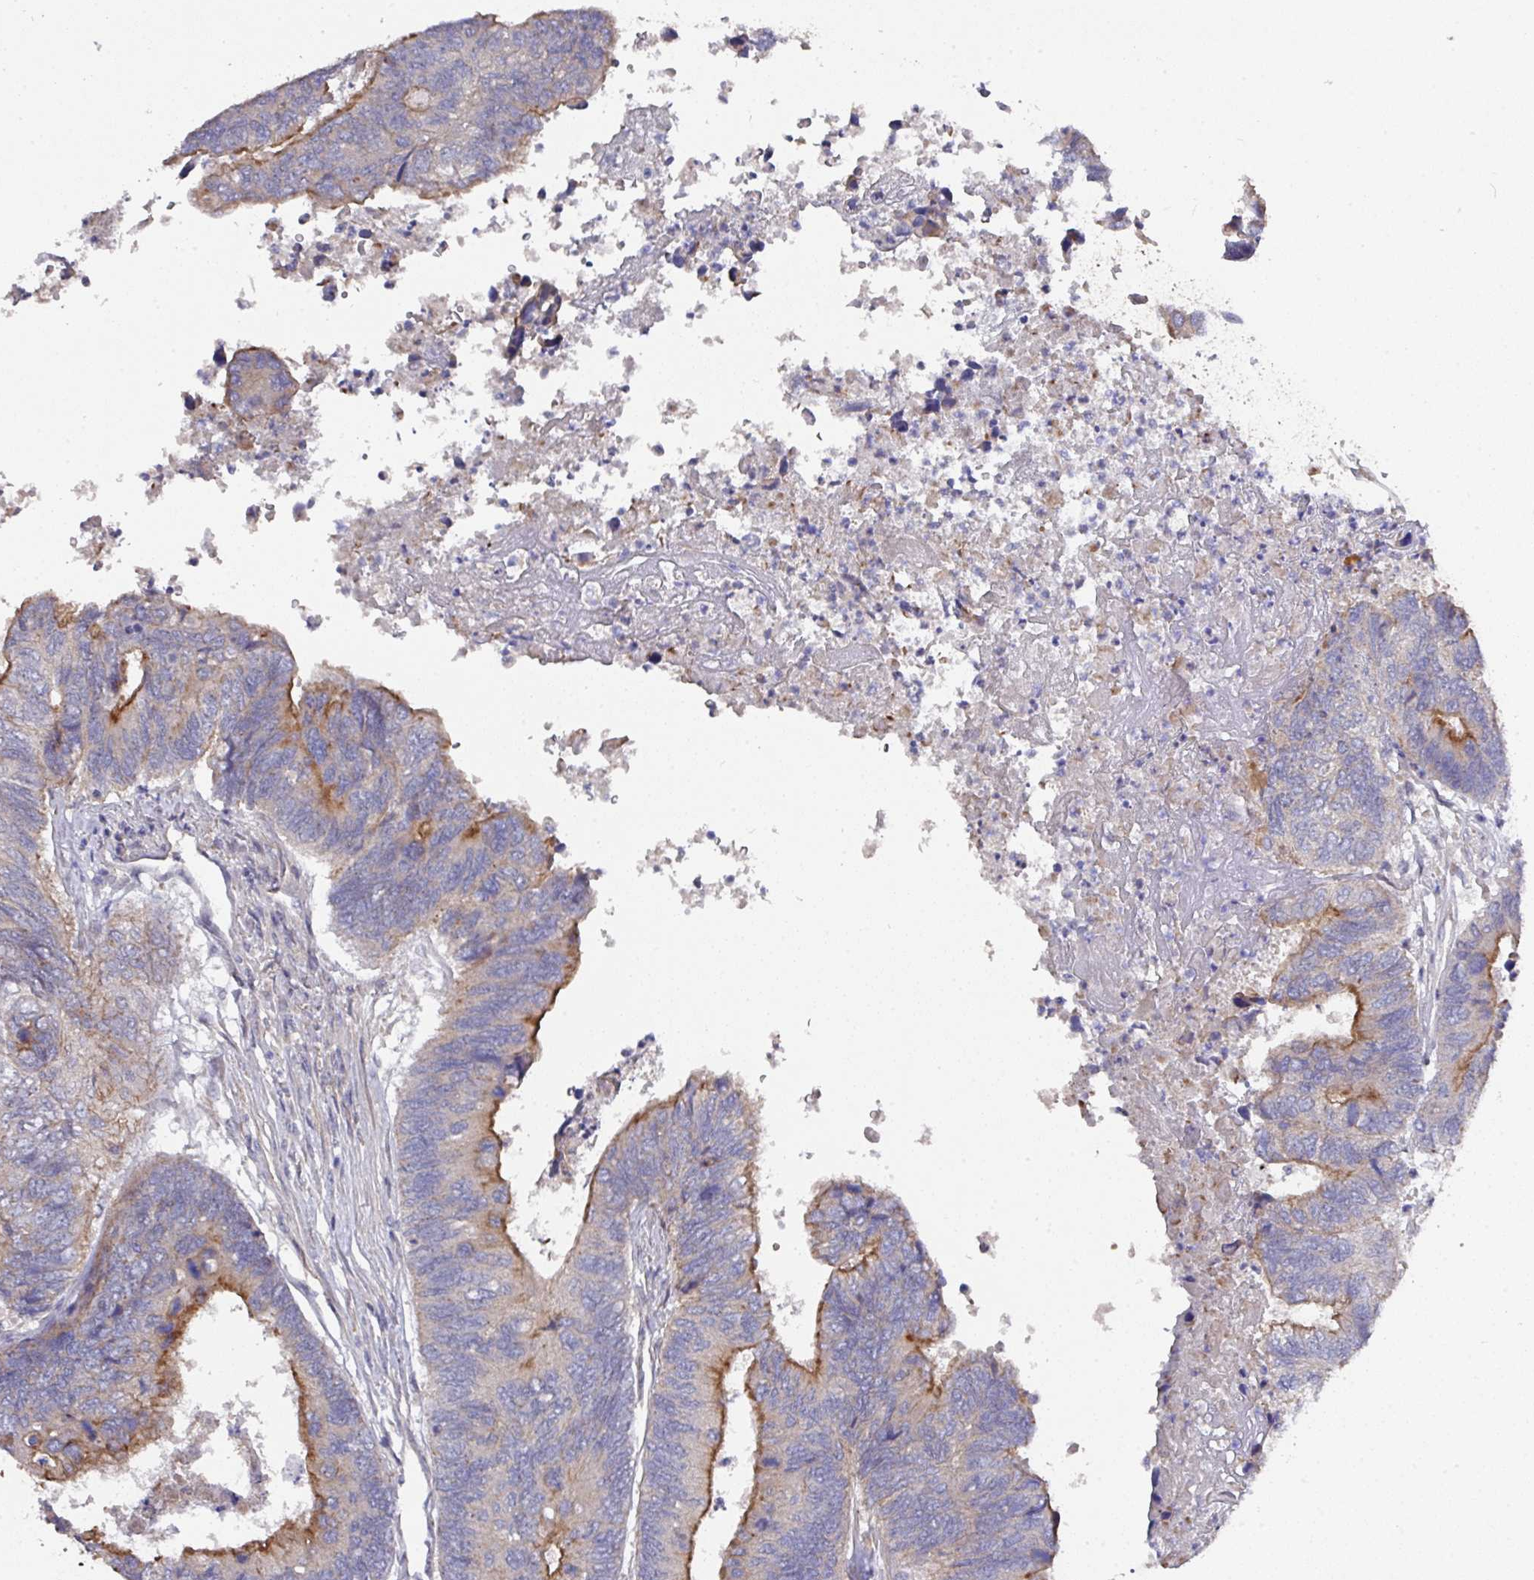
{"staining": {"intensity": "strong", "quantity": "<25%", "location": "cytoplasmic/membranous"}, "tissue": "colorectal cancer", "cell_type": "Tumor cells", "image_type": "cancer", "snomed": [{"axis": "morphology", "description": "Adenocarcinoma, NOS"}, {"axis": "topography", "description": "Colon"}], "caption": "Colorectal cancer (adenocarcinoma) stained with a brown dye demonstrates strong cytoplasmic/membranous positive staining in about <25% of tumor cells.", "gene": "PRR5", "patient": {"sex": "female", "age": 67}}